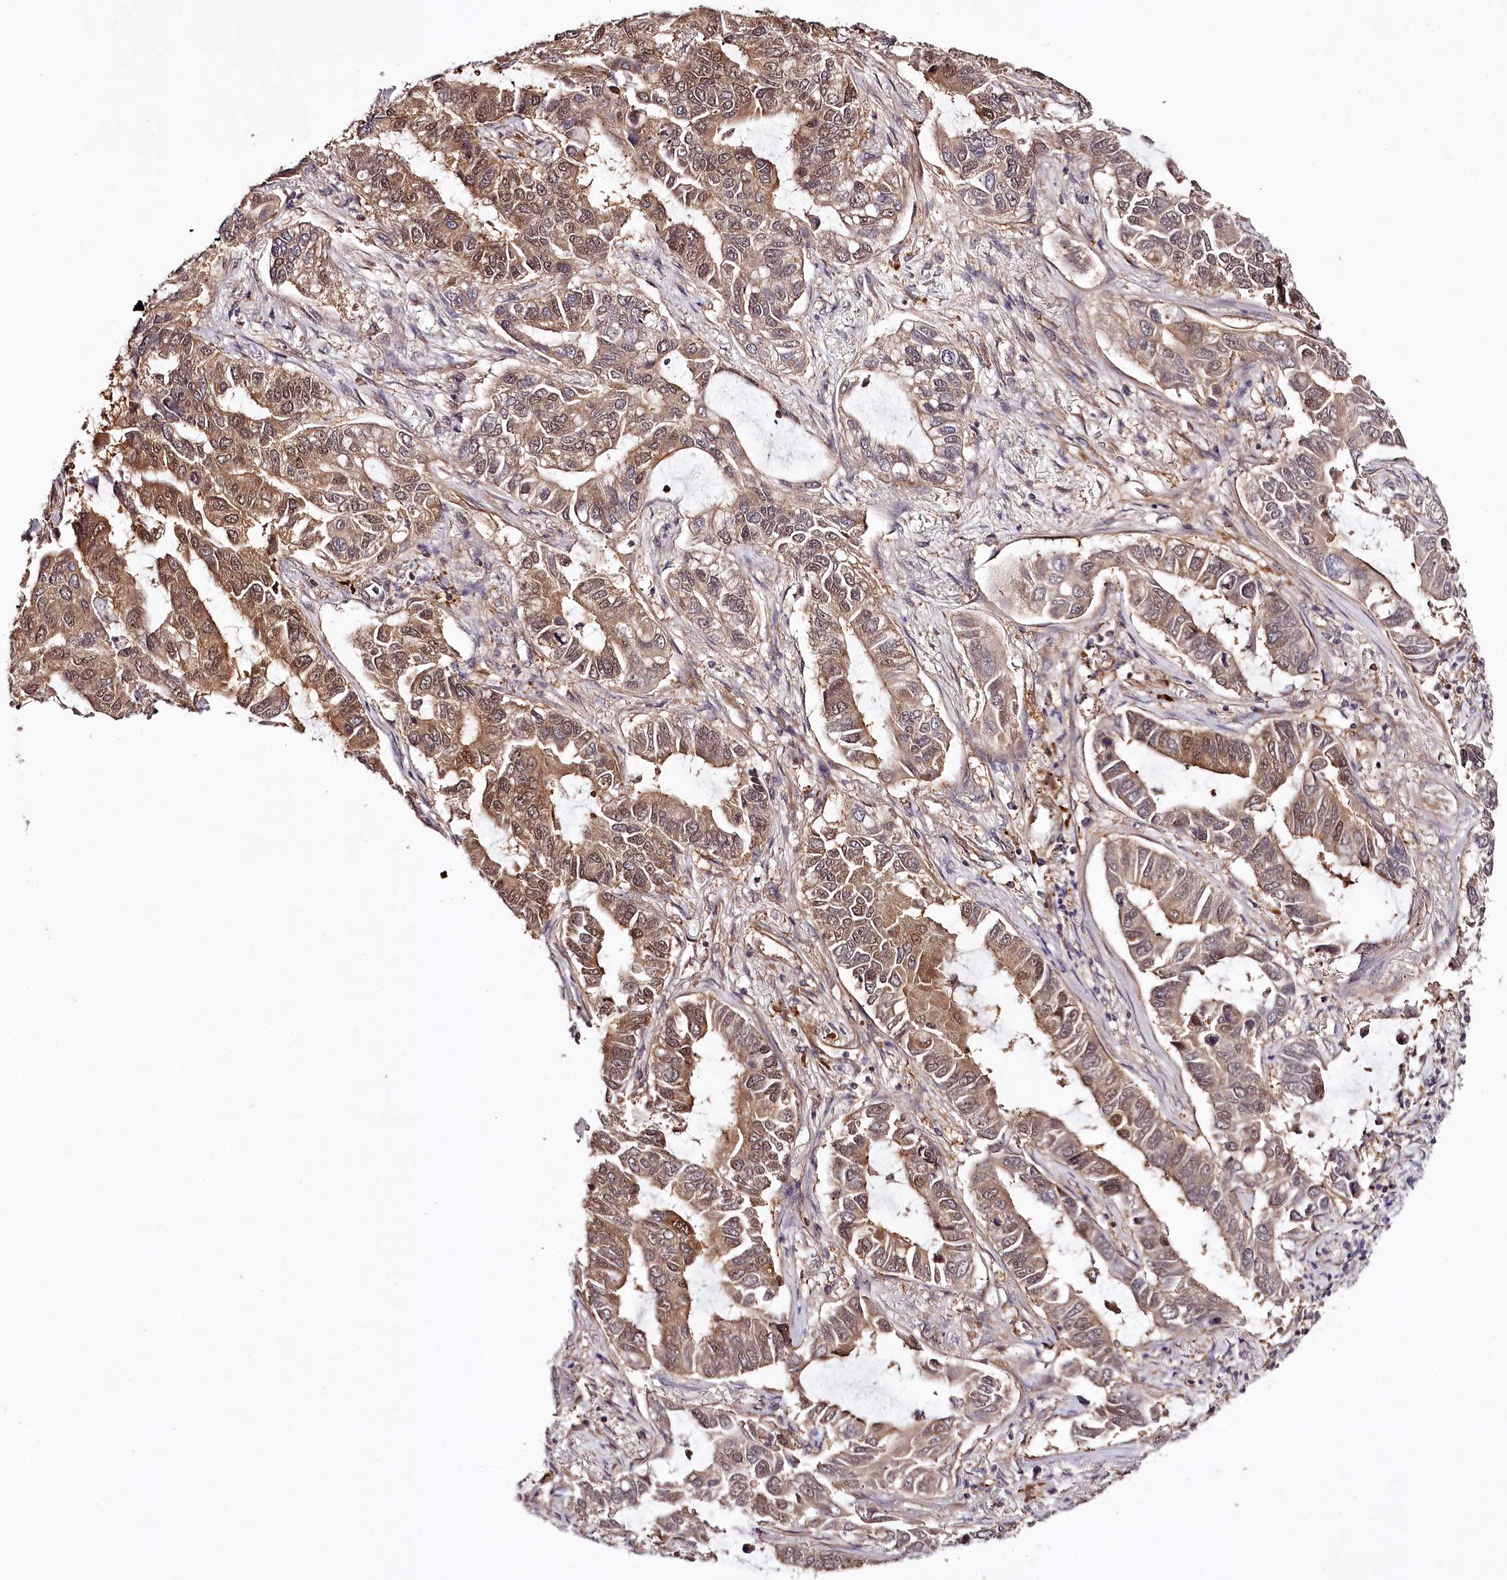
{"staining": {"intensity": "moderate", "quantity": "25%-75%", "location": "cytoplasmic/membranous"}, "tissue": "lung cancer", "cell_type": "Tumor cells", "image_type": "cancer", "snomed": [{"axis": "morphology", "description": "Adenocarcinoma, NOS"}, {"axis": "topography", "description": "Lung"}], "caption": "Immunohistochemistry (DAB (3,3'-diaminobenzidine)) staining of human lung adenocarcinoma exhibits moderate cytoplasmic/membranous protein expression in about 25%-75% of tumor cells.", "gene": "TARS1", "patient": {"sex": "male", "age": 64}}